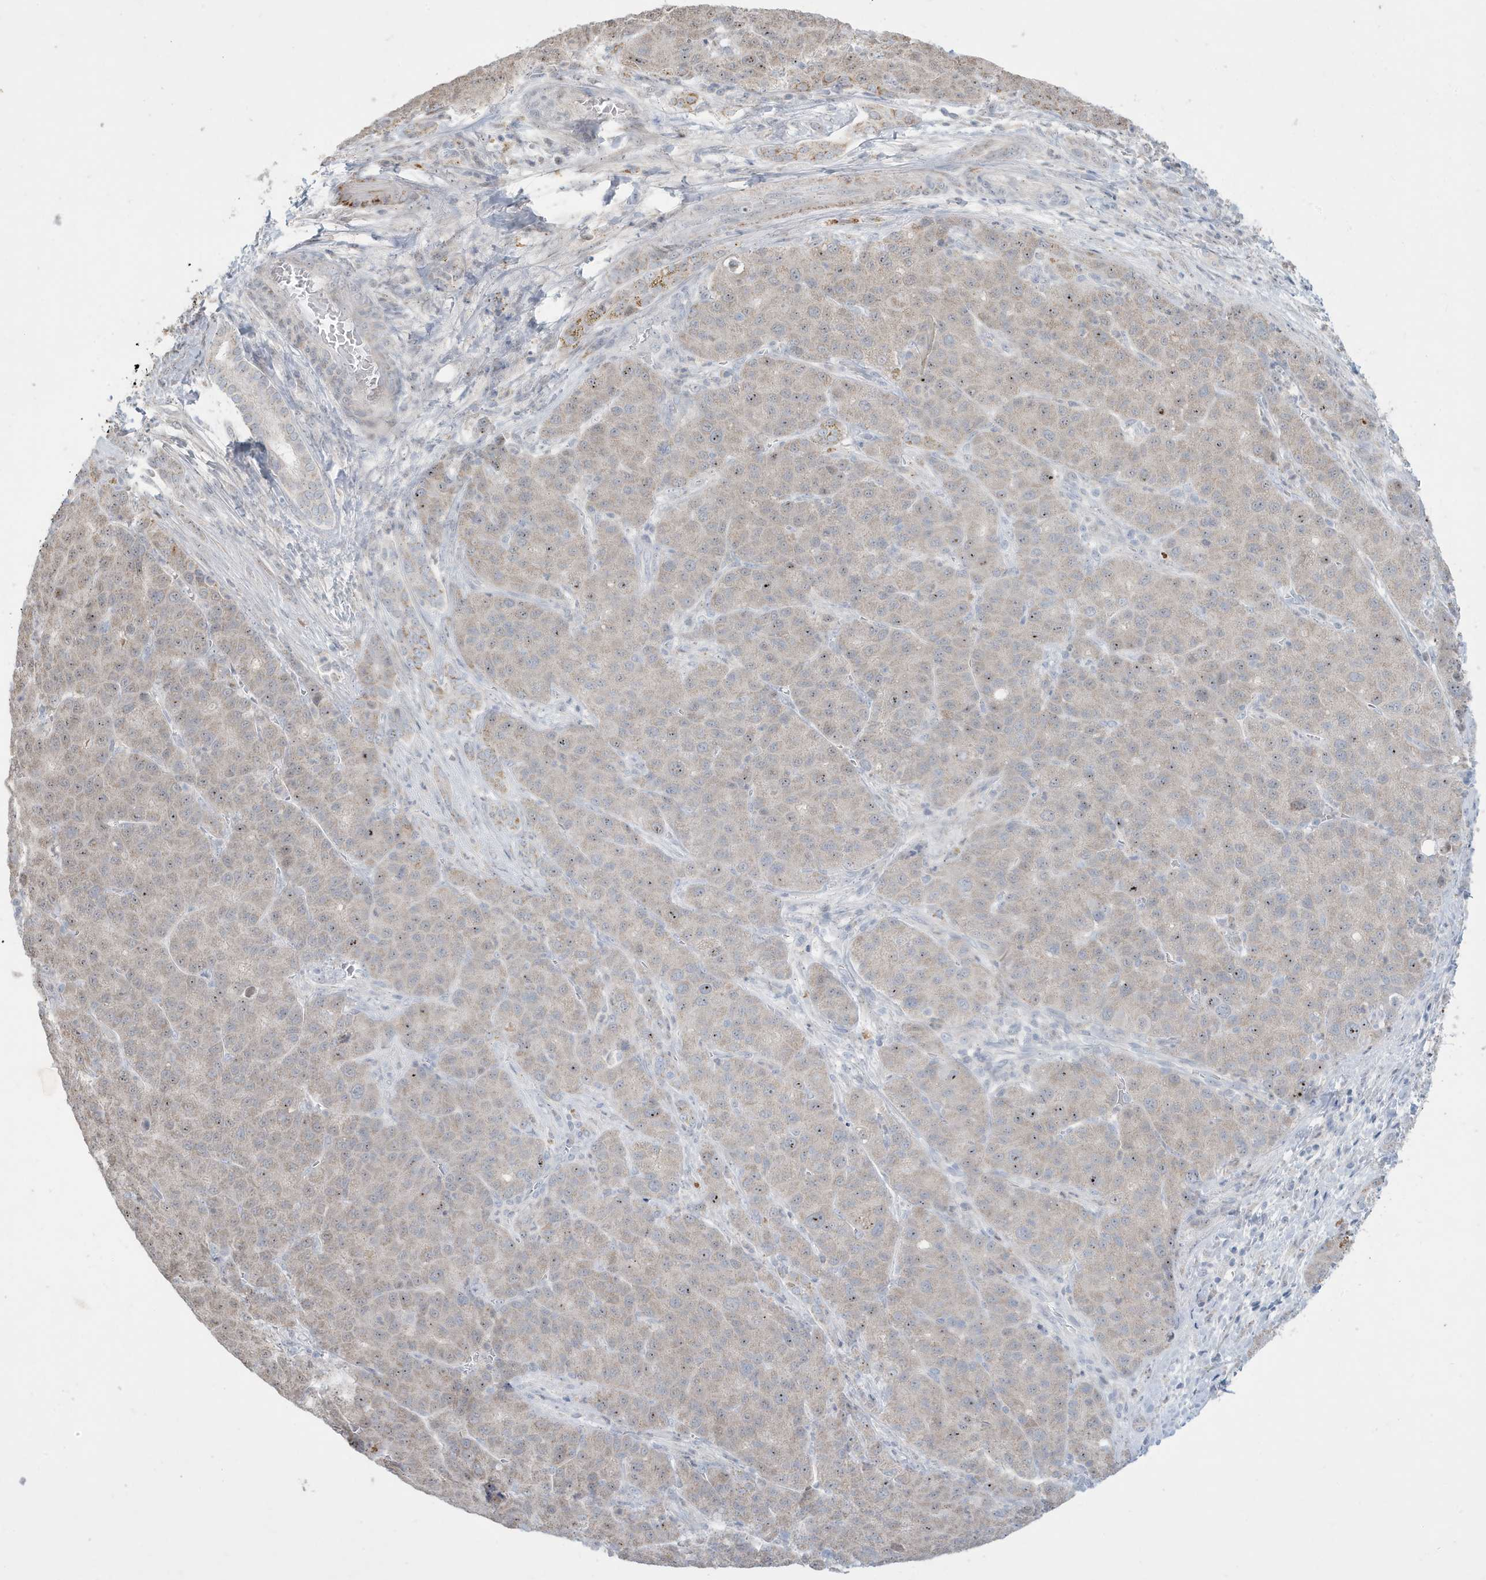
{"staining": {"intensity": "weak", "quantity": "<25%", "location": "cytoplasmic/membranous"}, "tissue": "liver cancer", "cell_type": "Tumor cells", "image_type": "cancer", "snomed": [{"axis": "morphology", "description": "Carcinoma, Hepatocellular, NOS"}, {"axis": "topography", "description": "Liver"}], "caption": "DAB immunohistochemical staining of liver cancer displays no significant expression in tumor cells. Brightfield microscopy of immunohistochemistry stained with DAB (3,3'-diaminobenzidine) (brown) and hematoxylin (blue), captured at high magnification.", "gene": "FNDC1", "patient": {"sex": "male", "age": 65}}